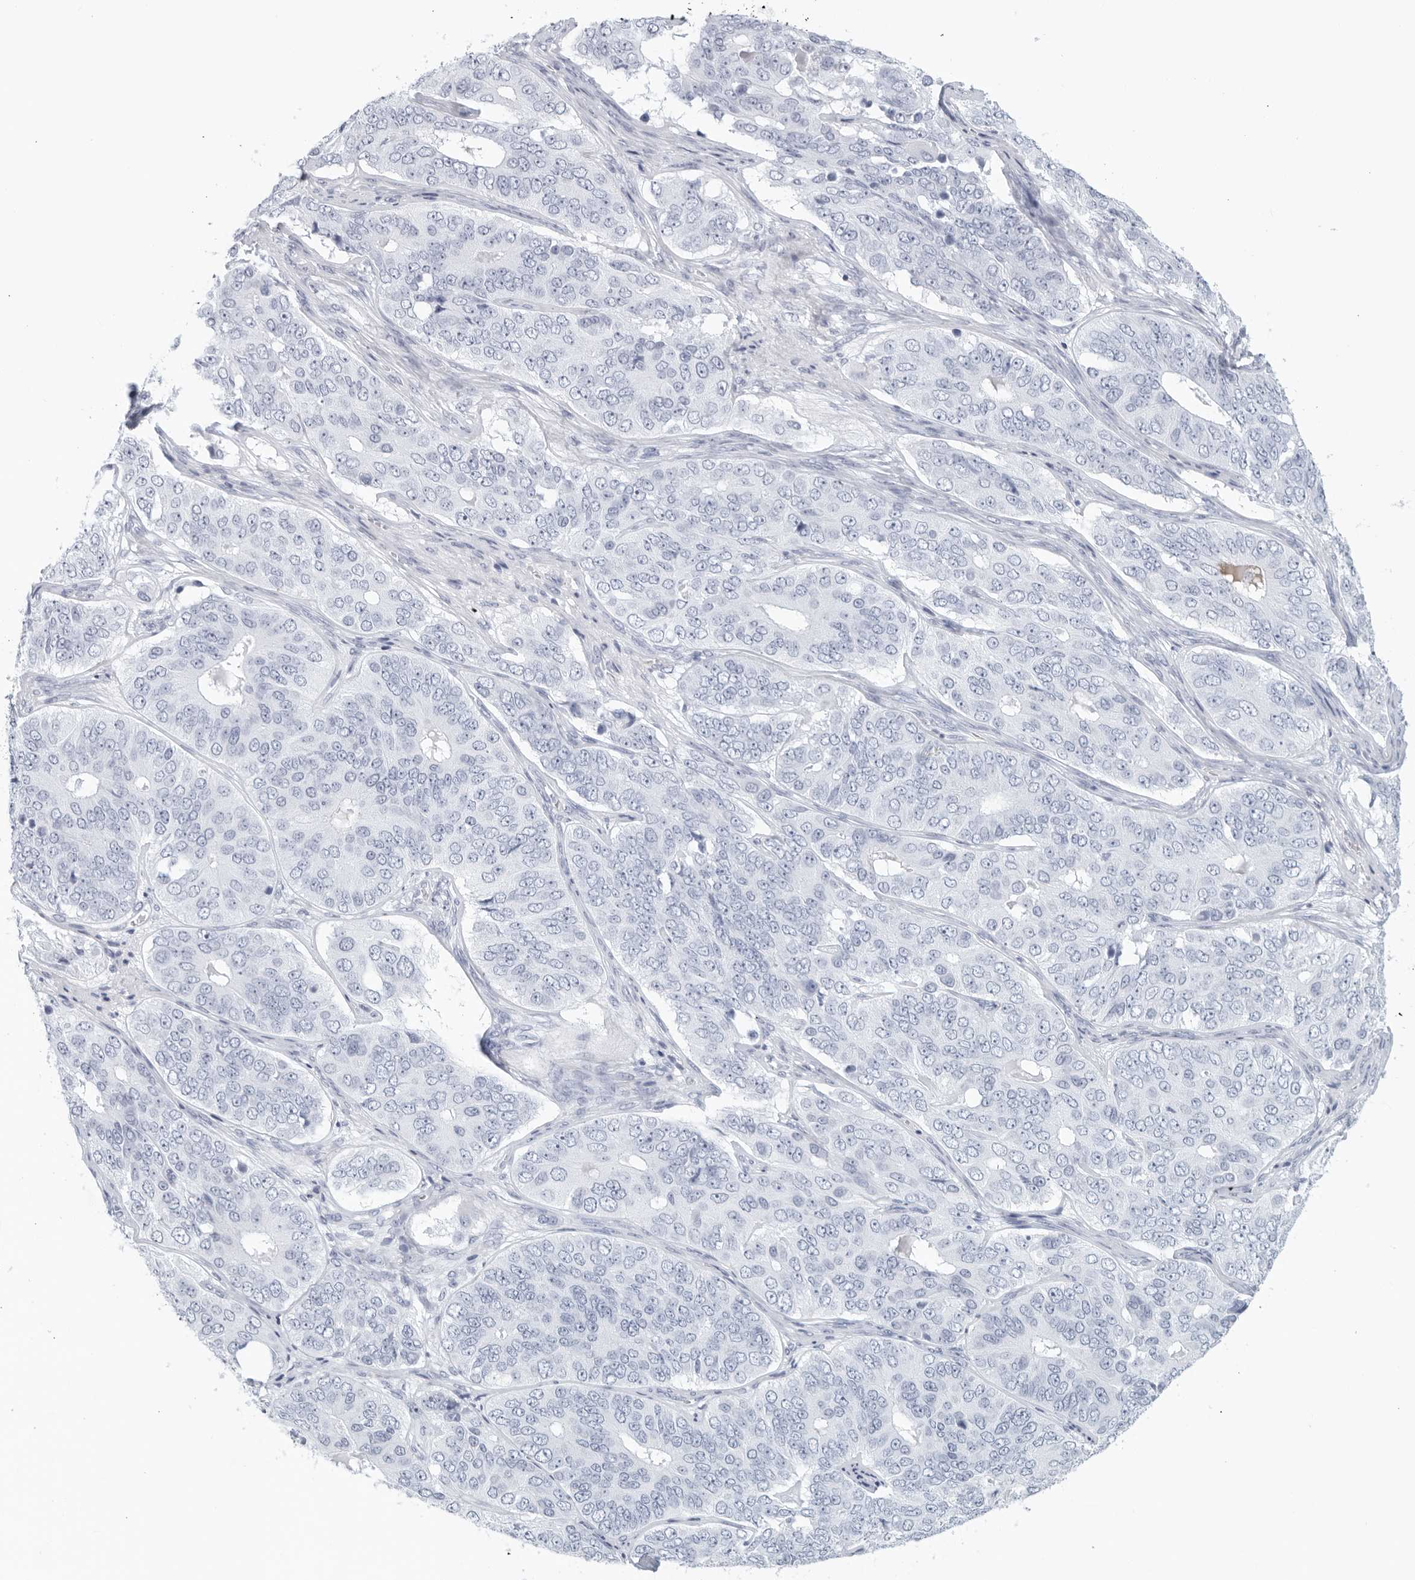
{"staining": {"intensity": "negative", "quantity": "none", "location": "none"}, "tissue": "ovarian cancer", "cell_type": "Tumor cells", "image_type": "cancer", "snomed": [{"axis": "morphology", "description": "Carcinoma, endometroid"}, {"axis": "topography", "description": "Ovary"}], "caption": "Tumor cells show no significant staining in ovarian endometroid carcinoma.", "gene": "FGG", "patient": {"sex": "female", "age": 51}}